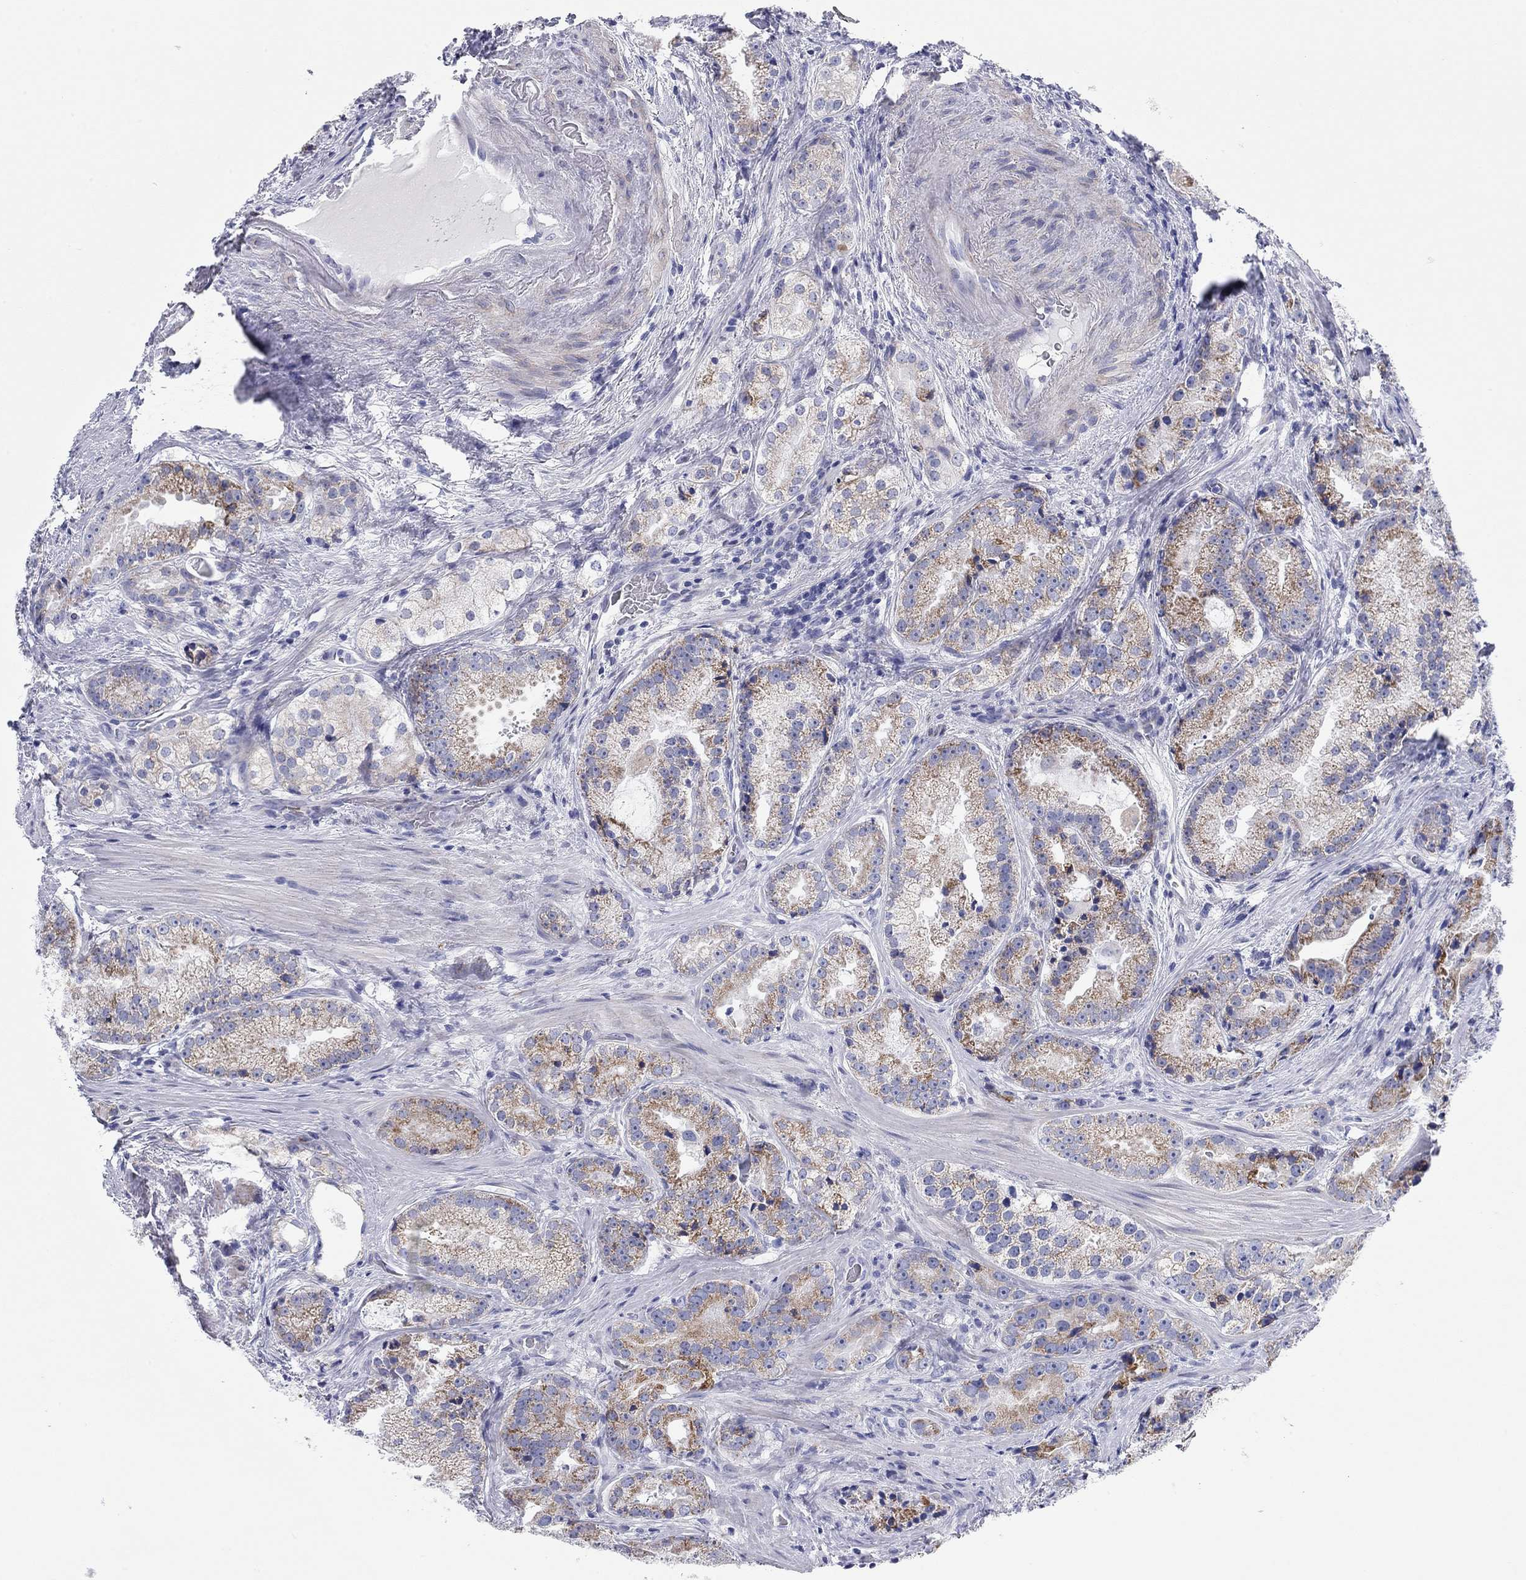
{"staining": {"intensity": "moderate", "quantity": "25%-75%", "location": "cytoplasmic/membranous"}, "tissue": "prostate cancer", "cell_type": "Tumor cells", "image_type": "cancer", "snomed": [{"axis": "morphology", "description": "Adenocarcinoma, NOS"}, {"axis": "morphology", "description": "Adenocarcinoma, High grade"}, {"axis": "topography", "description": "Prostate"}], "caption": "There is medium levels of moderate cytoplasmic/membranous positivity in tumor cells of prostate high-grade adenocarcinoma, as demonstrated by immunohistochemical staining (brown color).", "gene": "CHI3L2", "patient": {"sex": "male", "age": 64}}